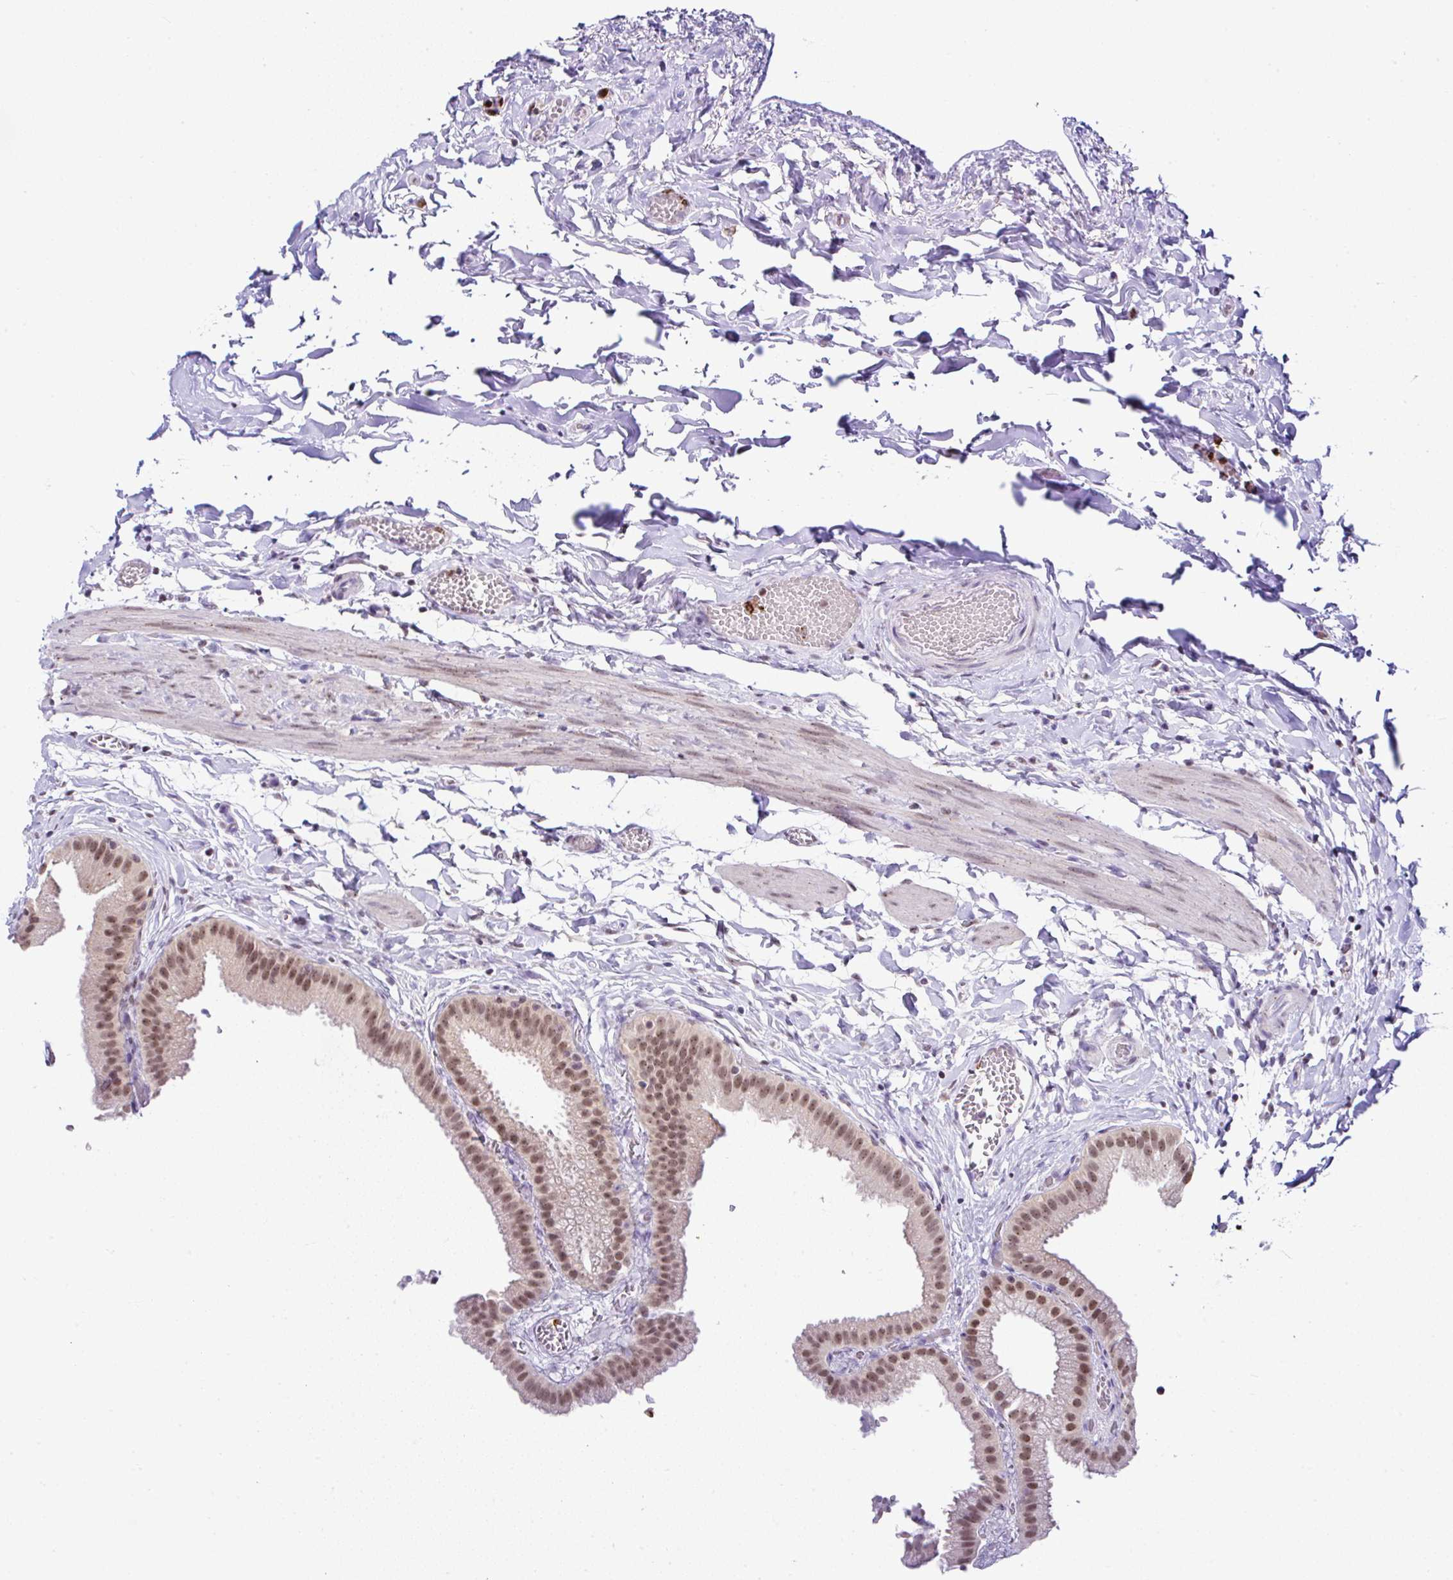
{"staining": {"intensity": "moderate", "quantity": ">75%", "location": "nuclear"}, "tissue": "gallbladder", "cell_type": "Glandular cells", "image_type": "normal", "snomed": [{"axis": "morphology", "description": "Normal tissue, NOS"}, {"axis": "topography", "description": "Gallbladder"}], "caption": "Protein staining reveals moderate nuclear staining in about >75% of glandular cells in unremarkable gallbladder.", "gene": "PTPN2", "patient": {"sex": "female", "age": 63}}